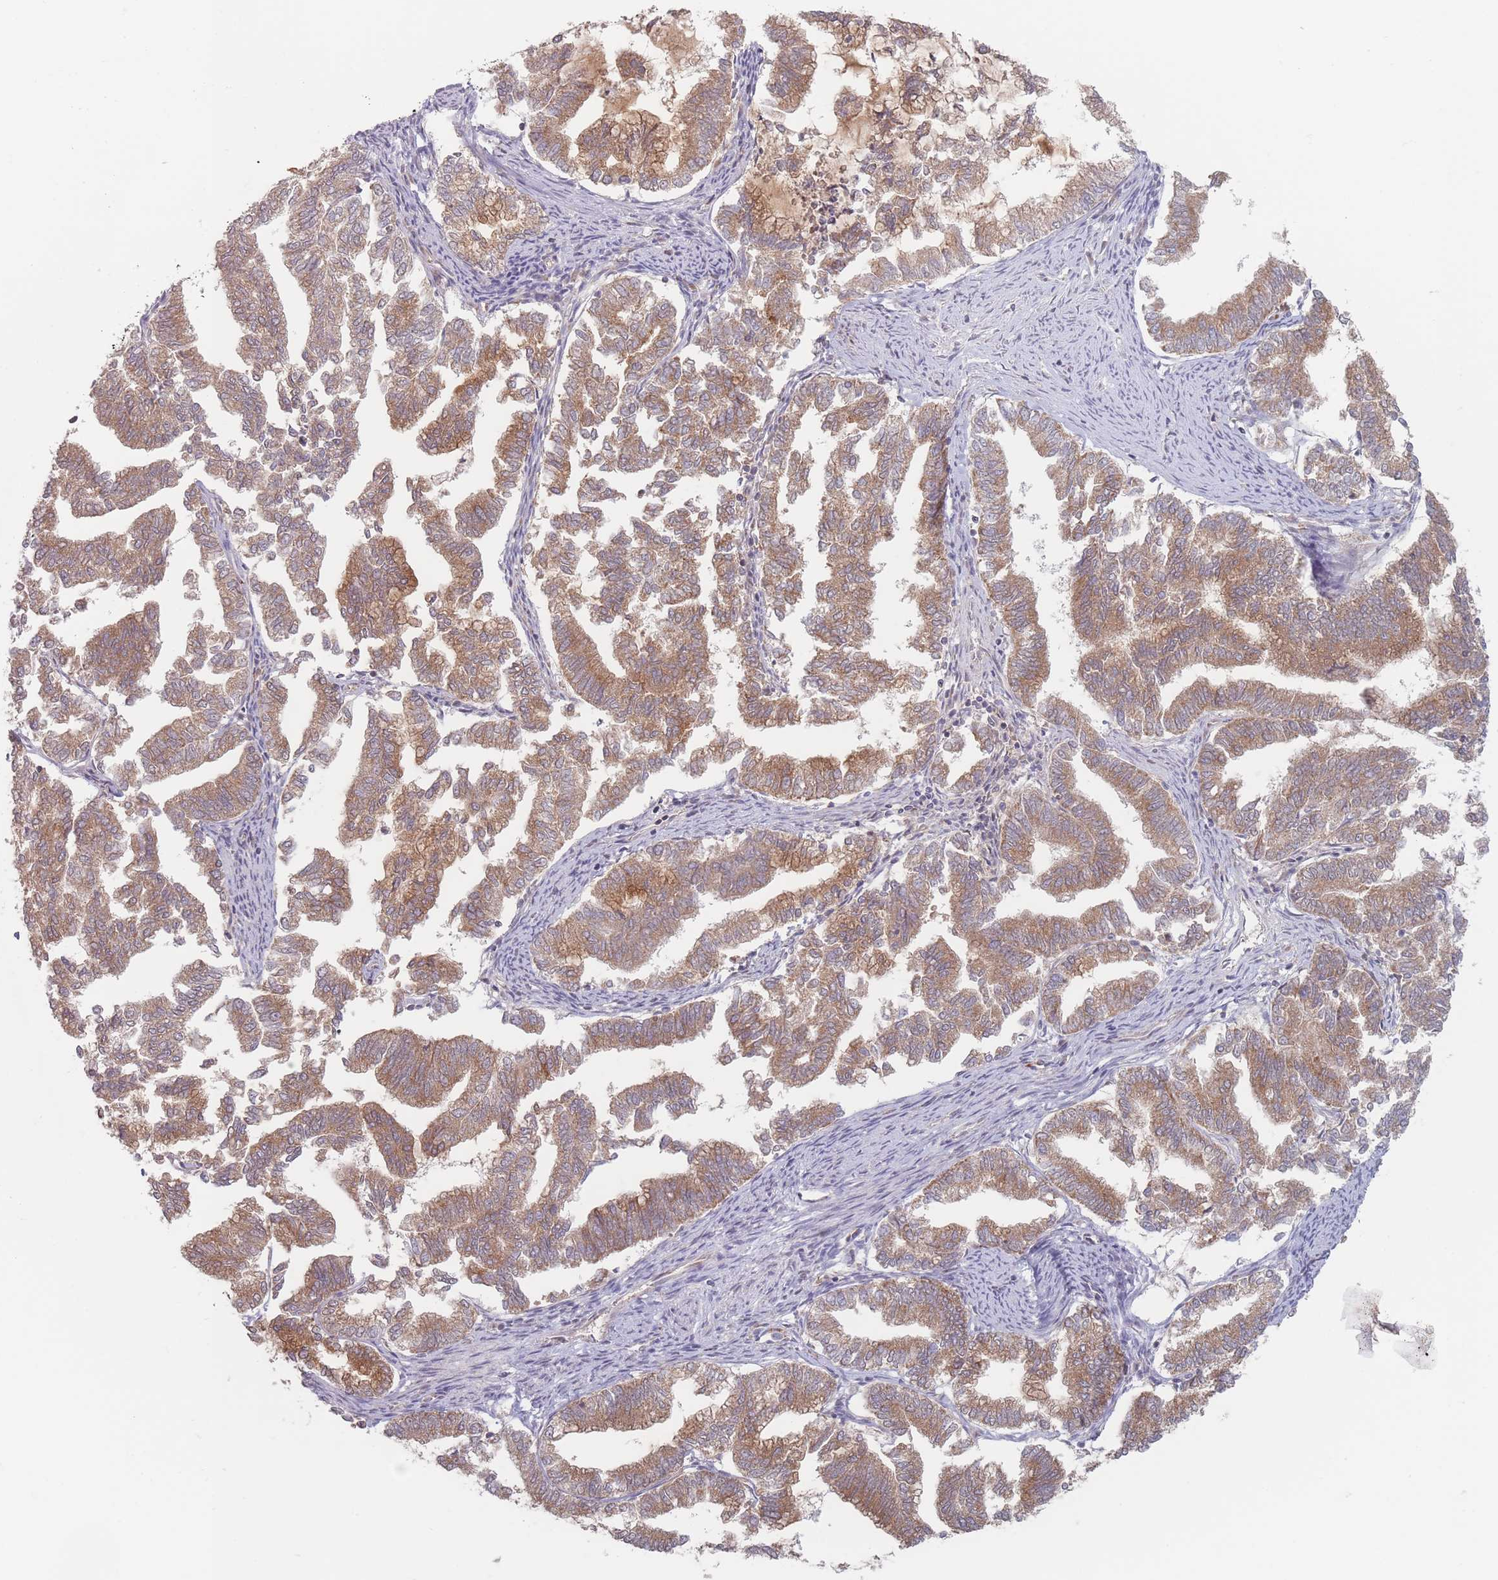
{"staining": {"intensity": "moderate", "quantity": ">75%", "location": "cytoplasmic/membranous"}, "tissue": "endometrial cancer", "cell_type": "Tumor cells", "image_type": "cancer", "snomed": [{"axis": "morphology", "description": "Adenocarcinoma, NOS"}, {"axis": "topography", "description": "Endometrium"}], "caption": "Immunohistochemistry (DAB) staining of adenocarcinoma (endometrial) shows moderate cytoplasmic/membranous protein positivity in approximately >75% of tumor cells. (DAB (3,3'-diaminobenzidine) = brown stain, brightfield microscopy at high magnification).", "gene": "PPM1A", "patient": {"sex": "female", "age": 79}}